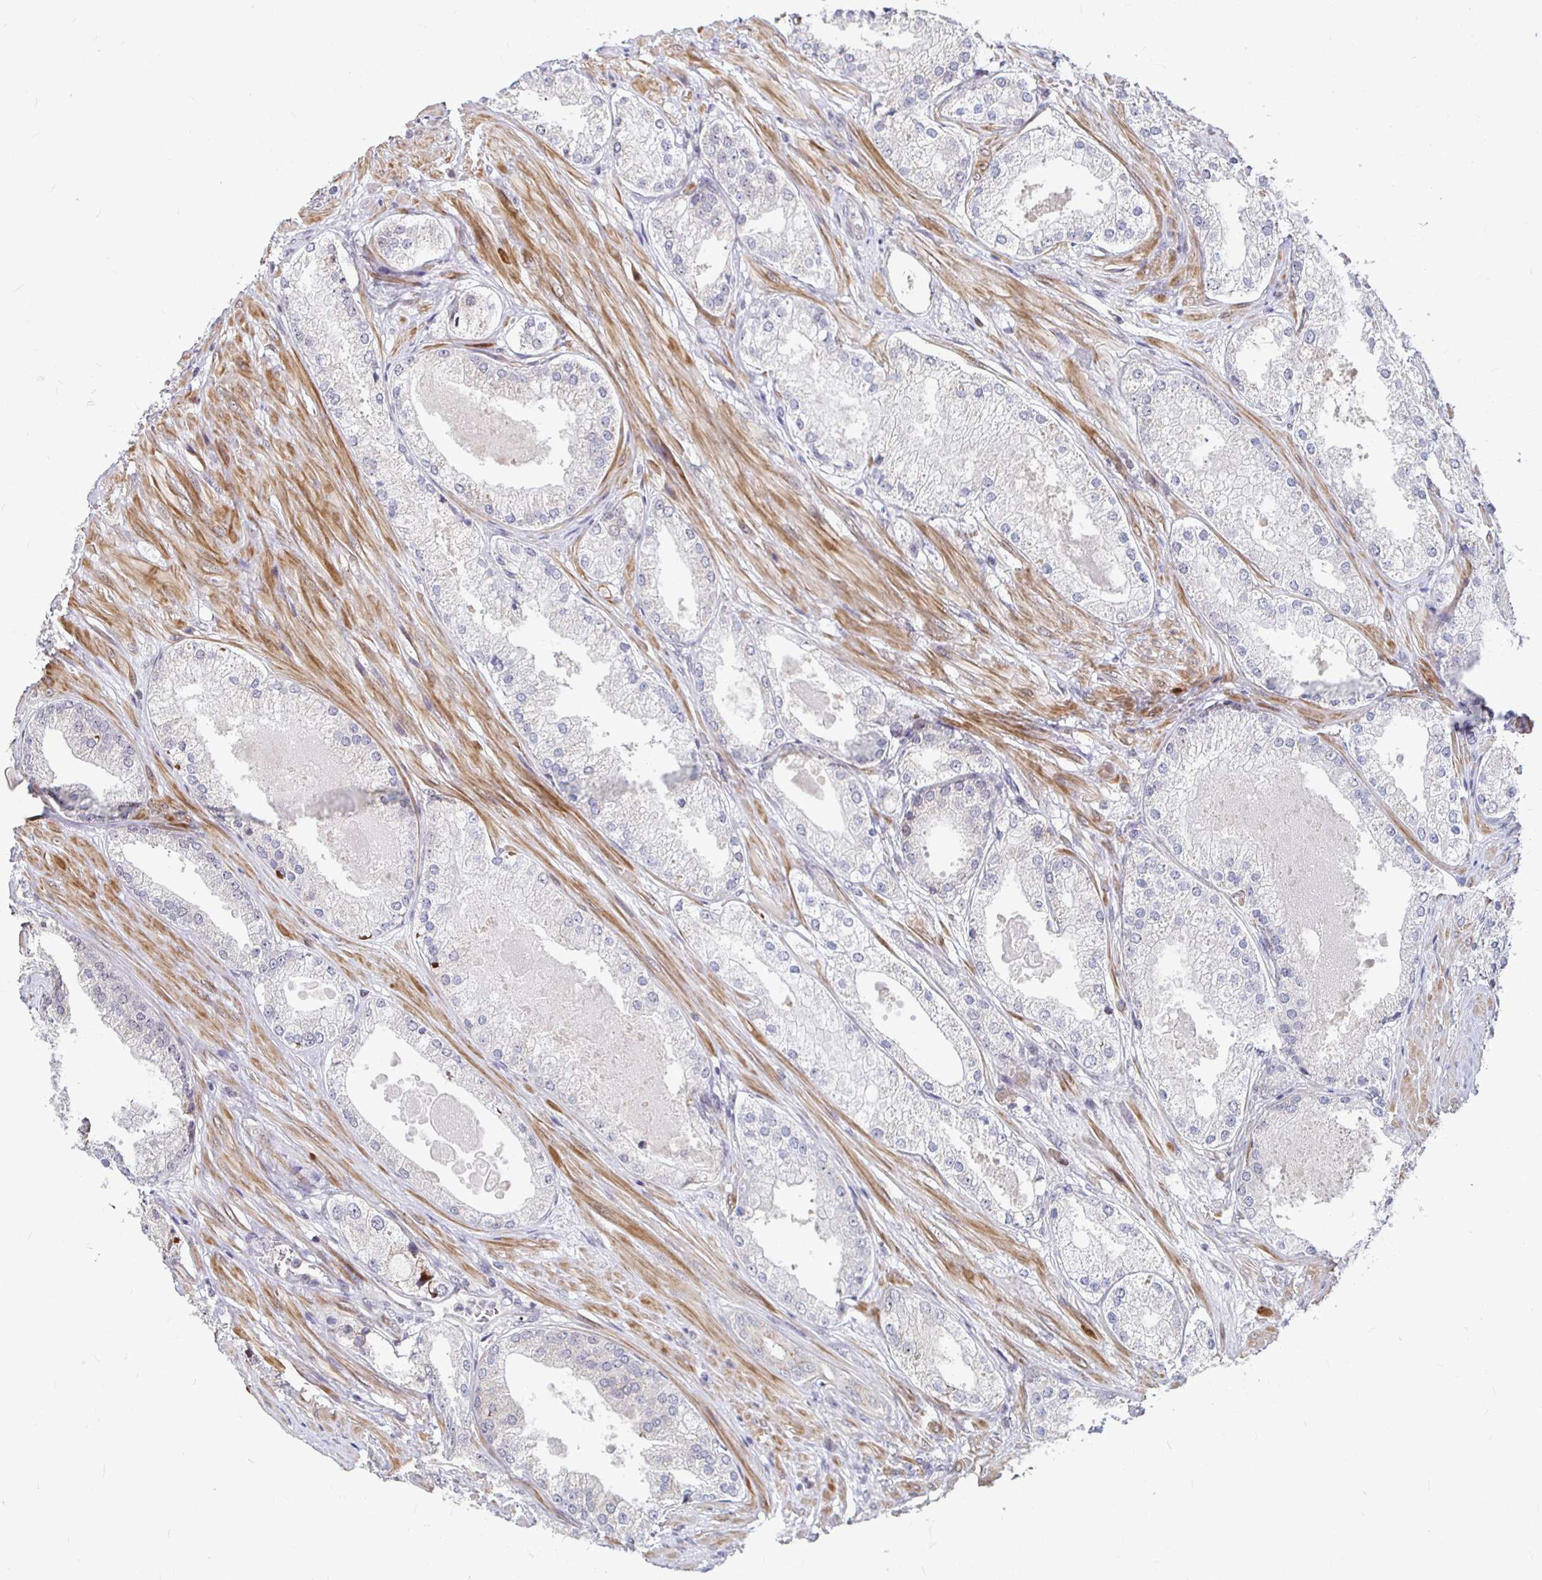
{"staining": {"intensity": "negative", "quantity": "none", "location": "none"}, "tissue": "prostate cancer", "cell_type": "Tumor cells", "image_type": "cancer", "snomed": [{"axis": "morphology", "description": "Adenocarcinoma, Low grade"}, {"axis": "topography", "description": "Prostate"}], "caption": "Immunohistochemistry (IHC) image of neoplastic tissue: prostate cancer (adenocarcinoma (low-grade)) stained with DAB demonstrates no significant protein positivity in tumor cells.", "gene": "CAPN11", "patient": {"sex": "male", "age": 68}}